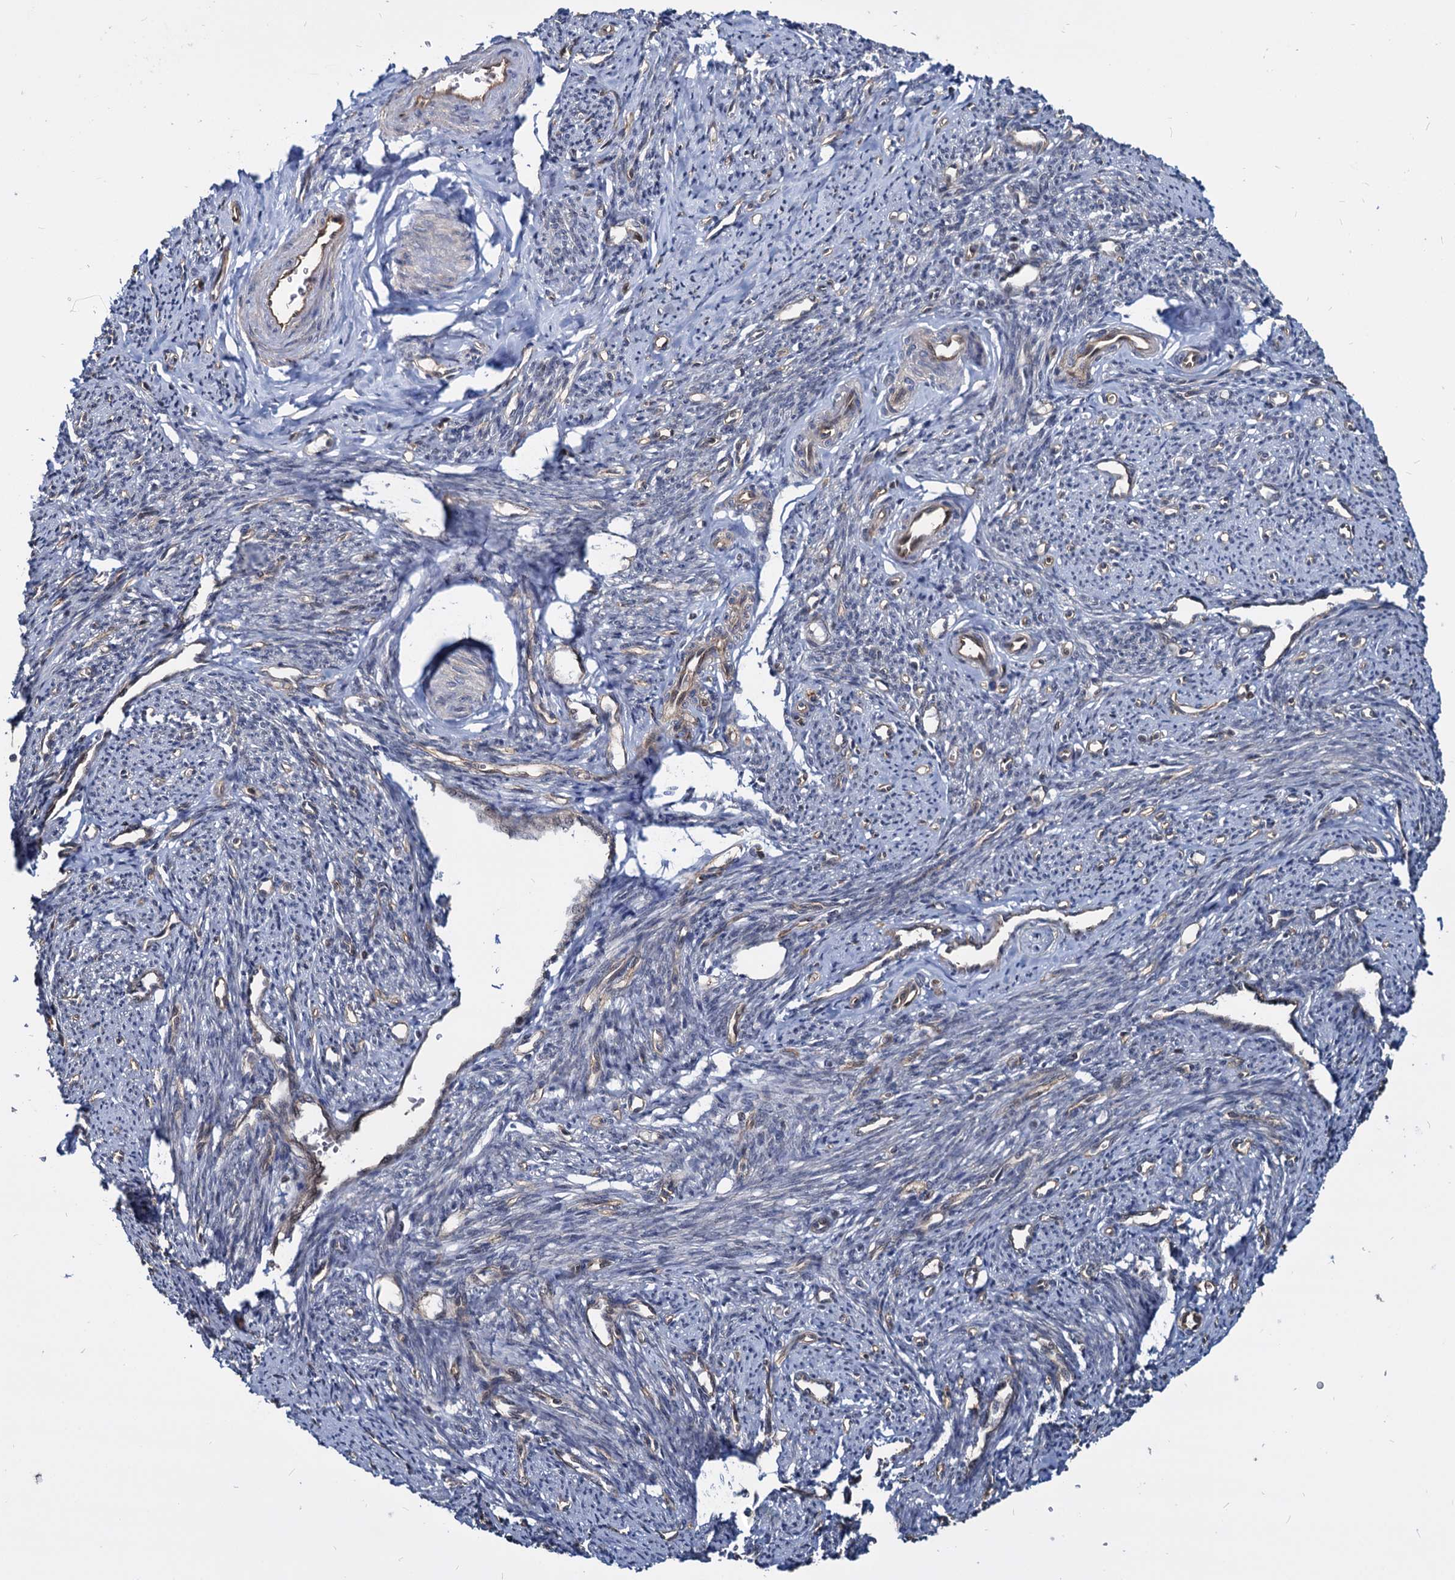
{"staining": {"intensity": "moderate", "quantity": ">75%", "location": "cytoplasmic/membranous,nuclear"}, "tissue": "smooth muscle", "cell_type": "Smooth muscle cells", "image_type": "normal", "snomed": [{"axis": "morphology", "description": "Normal tissue, NOS"}, {"axis": "topography", "description": "Smooth muscle"}, {"axis": "topography", "description": "Uterus"}], "caption": "Immunohistochemical staining of unremarkable human smooth muscle exhibits medium levels of moderate cytoplasmic/membranous,nuclear positivity in about >75% of smooth muscle cells. The staining was performed using DAB, with brown indicating positive protein expression. Nuclei are stained blue with hematoxylin.", "gene": "UBLCP1", "patient": {"sex": "female", "age": 59}}